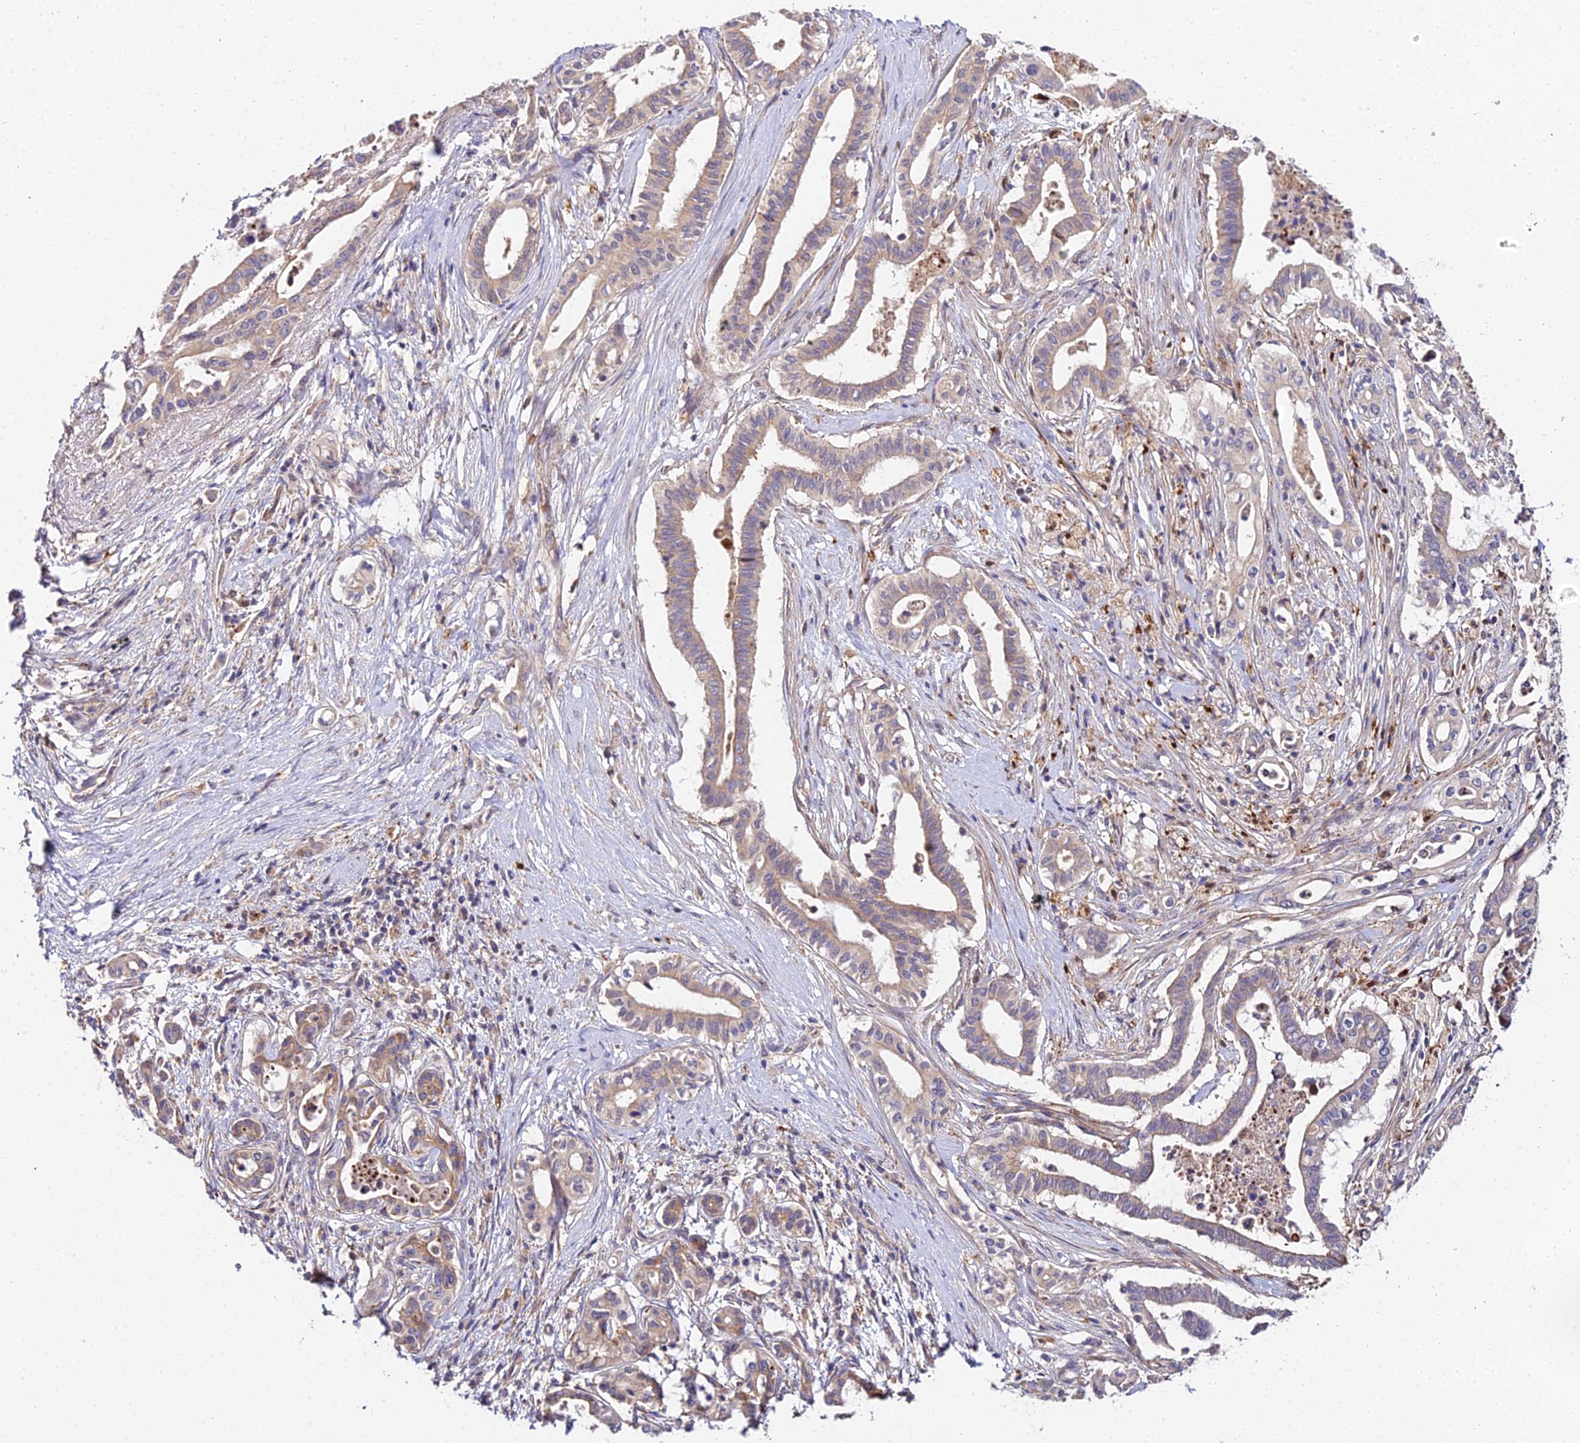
{"staining": {"intensity": "moderate", "quantity": "25%-75%", "location": "cytoplasmic/membranous"}, "tissue": "pancreatic cancer", "cell_type": "Tumor cells", "image_type": "cancer", "snomed": [{"axis": "morphology", "description": "Adenocarcinoma, NOS"}, {"axis": "topography", "description": "Pancreas"}], "caption": "Immunohistochemistry staining of pancreatic adenocarcinoma, which shows medium levels of moderate cytoplasmic/membranous positivity in approximately 25%-75% of tumor cells indicating moderate cytoplasmic/membranous protein positivity. The staining was performed using DAB (3,3'-diaminobenzidine) (brown) for protein detection and nuclei were counterstained in hematoxylin (blue).", "gene": "ZBED8", "patient": {"sex": "female", "age": 77}}